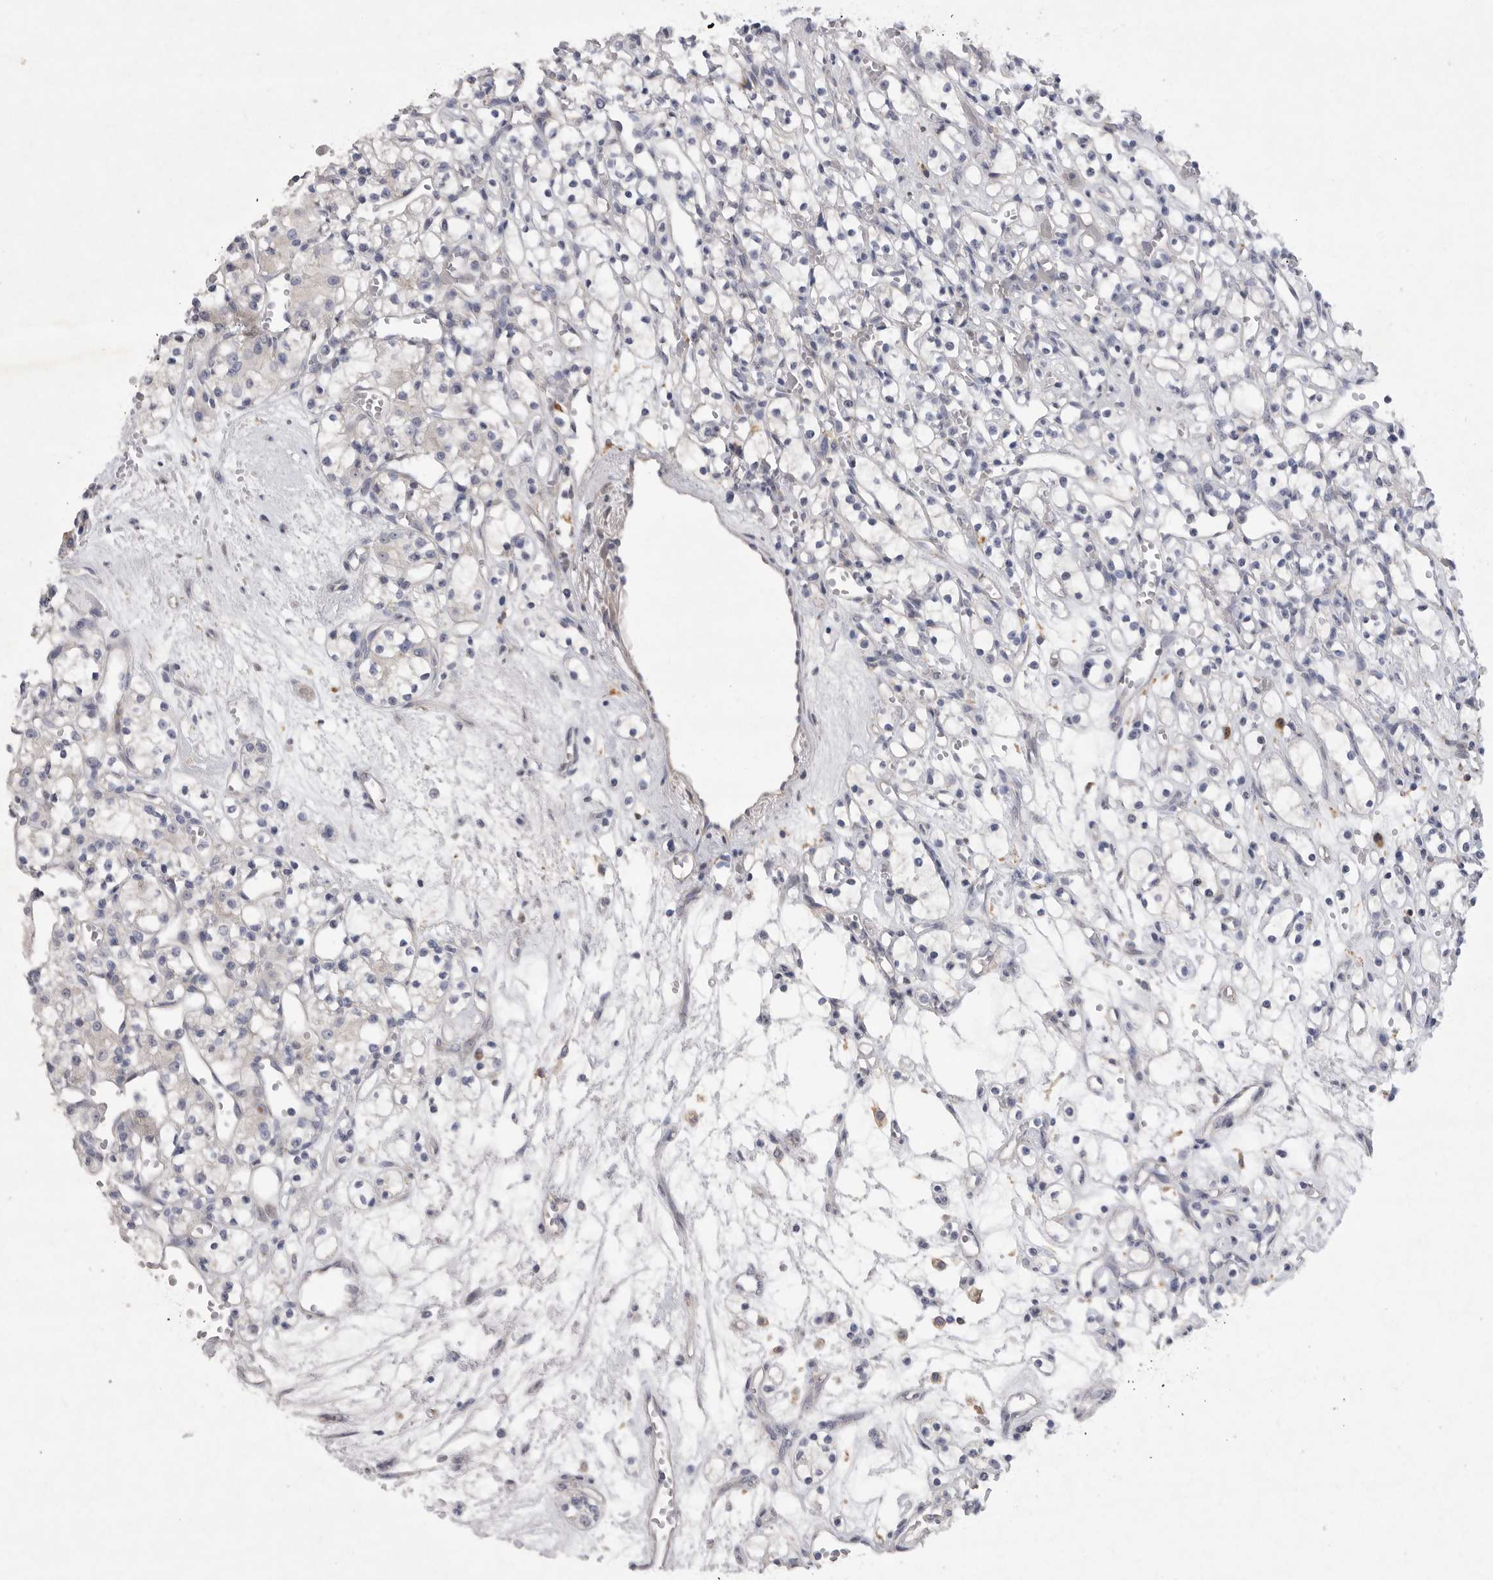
{"staining": {"intensity": "negative", "quantity": "none", "location": "none"}, "tissue": "renal cancer", "cell_type": "Tumor cells", "image_type": "cancer", "snomed": [{"axis": "morphology", "description": "Adenocarcinoma, NOS"}, {"axis": "topography", "description": "Kidney"}], "caption": "Human renal cancer (adenocarcinoma) stained for a protein using immunohistochemistry demonstrates no positivity in tumor cells.", "gene": "EDEM3", "patient": {"sex": "female", "age": 59}}